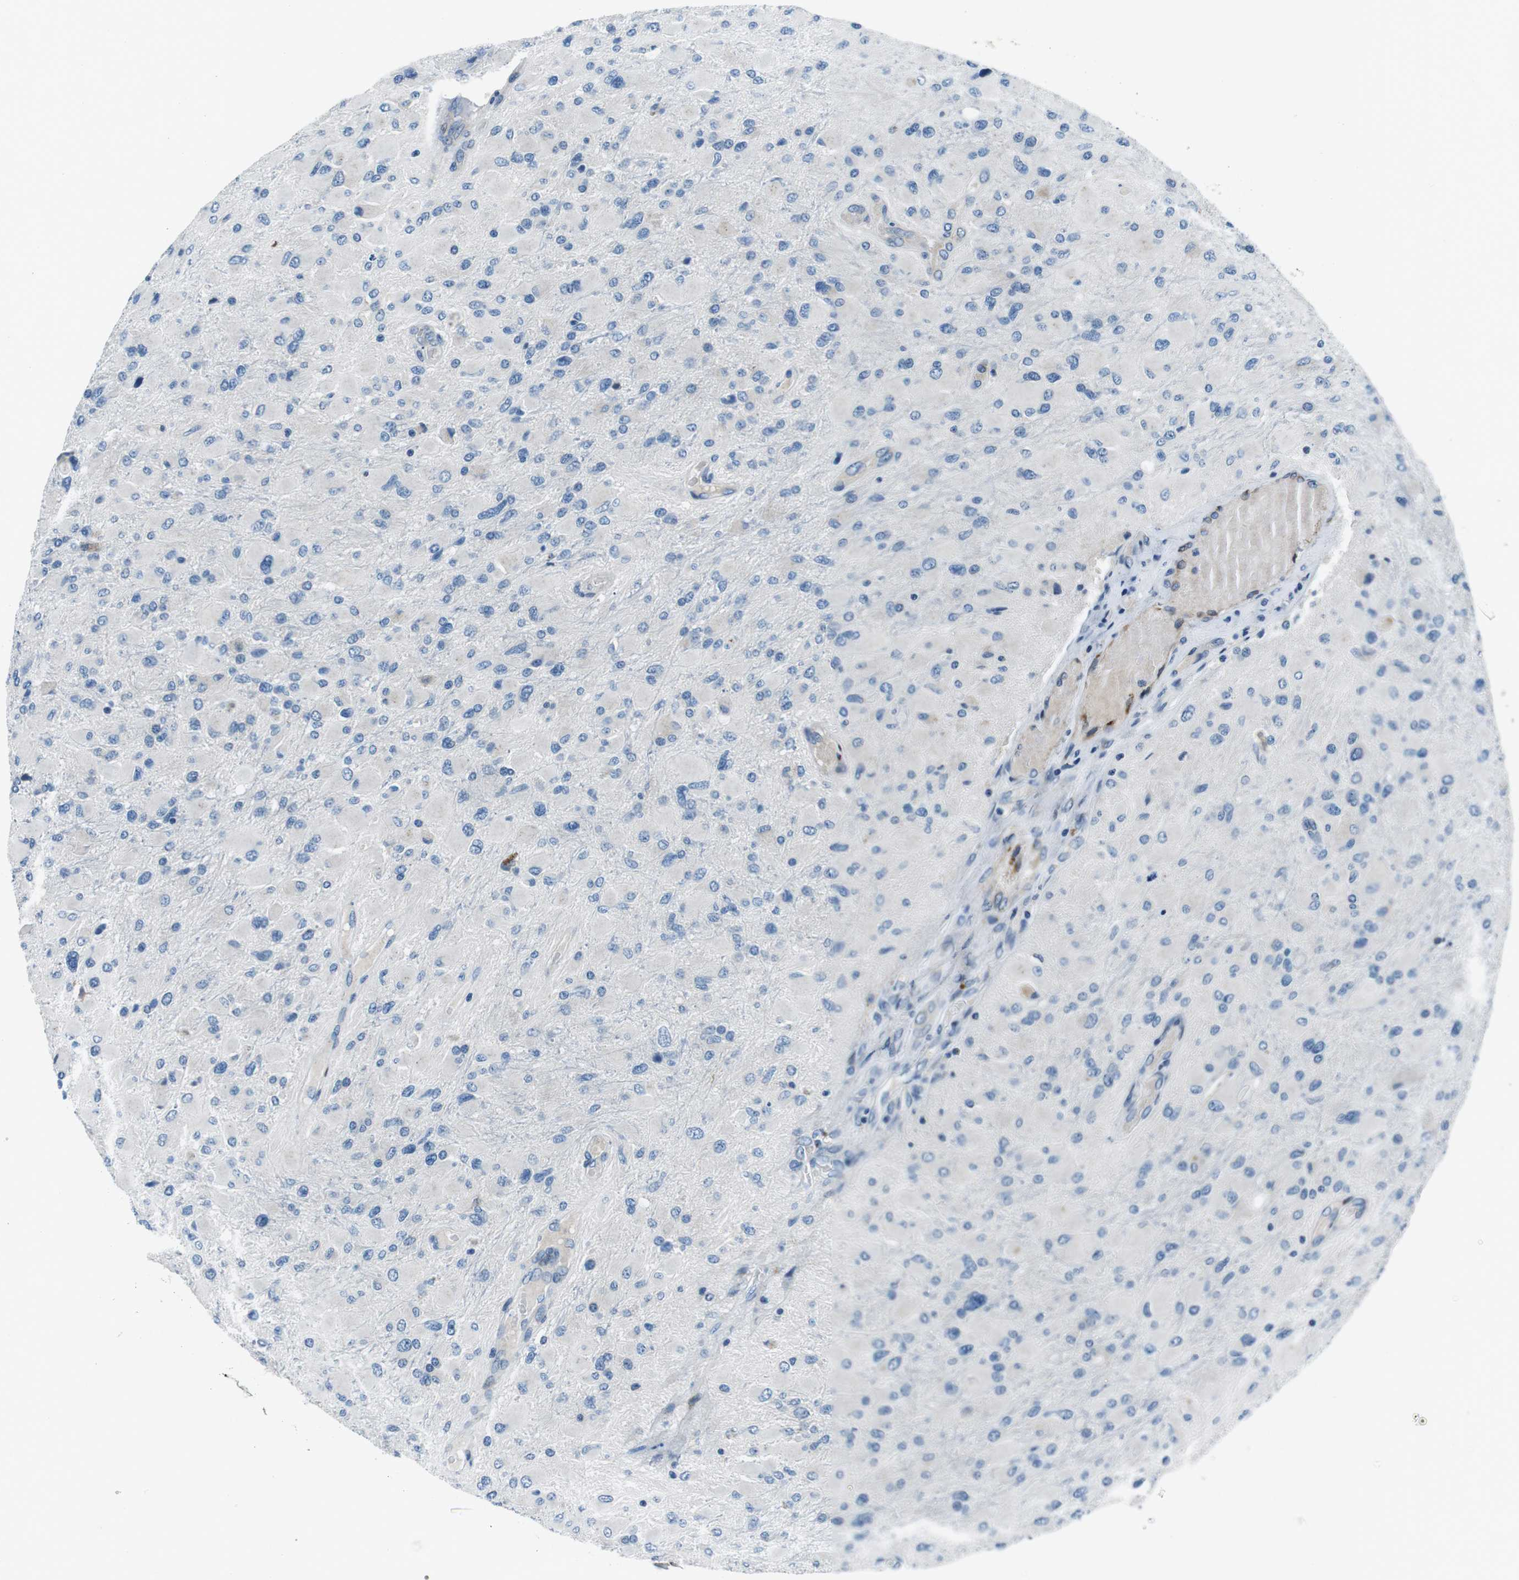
{"staining": {"intensity": "negative", "quantity": "none", "location": "none"}, "tissue": "glioma", "cell_type": "Tumor cells", "image_type": "cancer", "snomed": [{"axis": "morphology", "description": "Glioma, malignant, High grade"}, {"axis": "topography", "description": "Cerebral cortex"}], "caption": "High power microscopy image of an immunohistochemistry photomicrograph of glioma, revealing no significant positivity in tumor cells. Nuclei are stained in blue.", "gene": "NUCB2", "patient": {"sex": "female", "age": 36}}